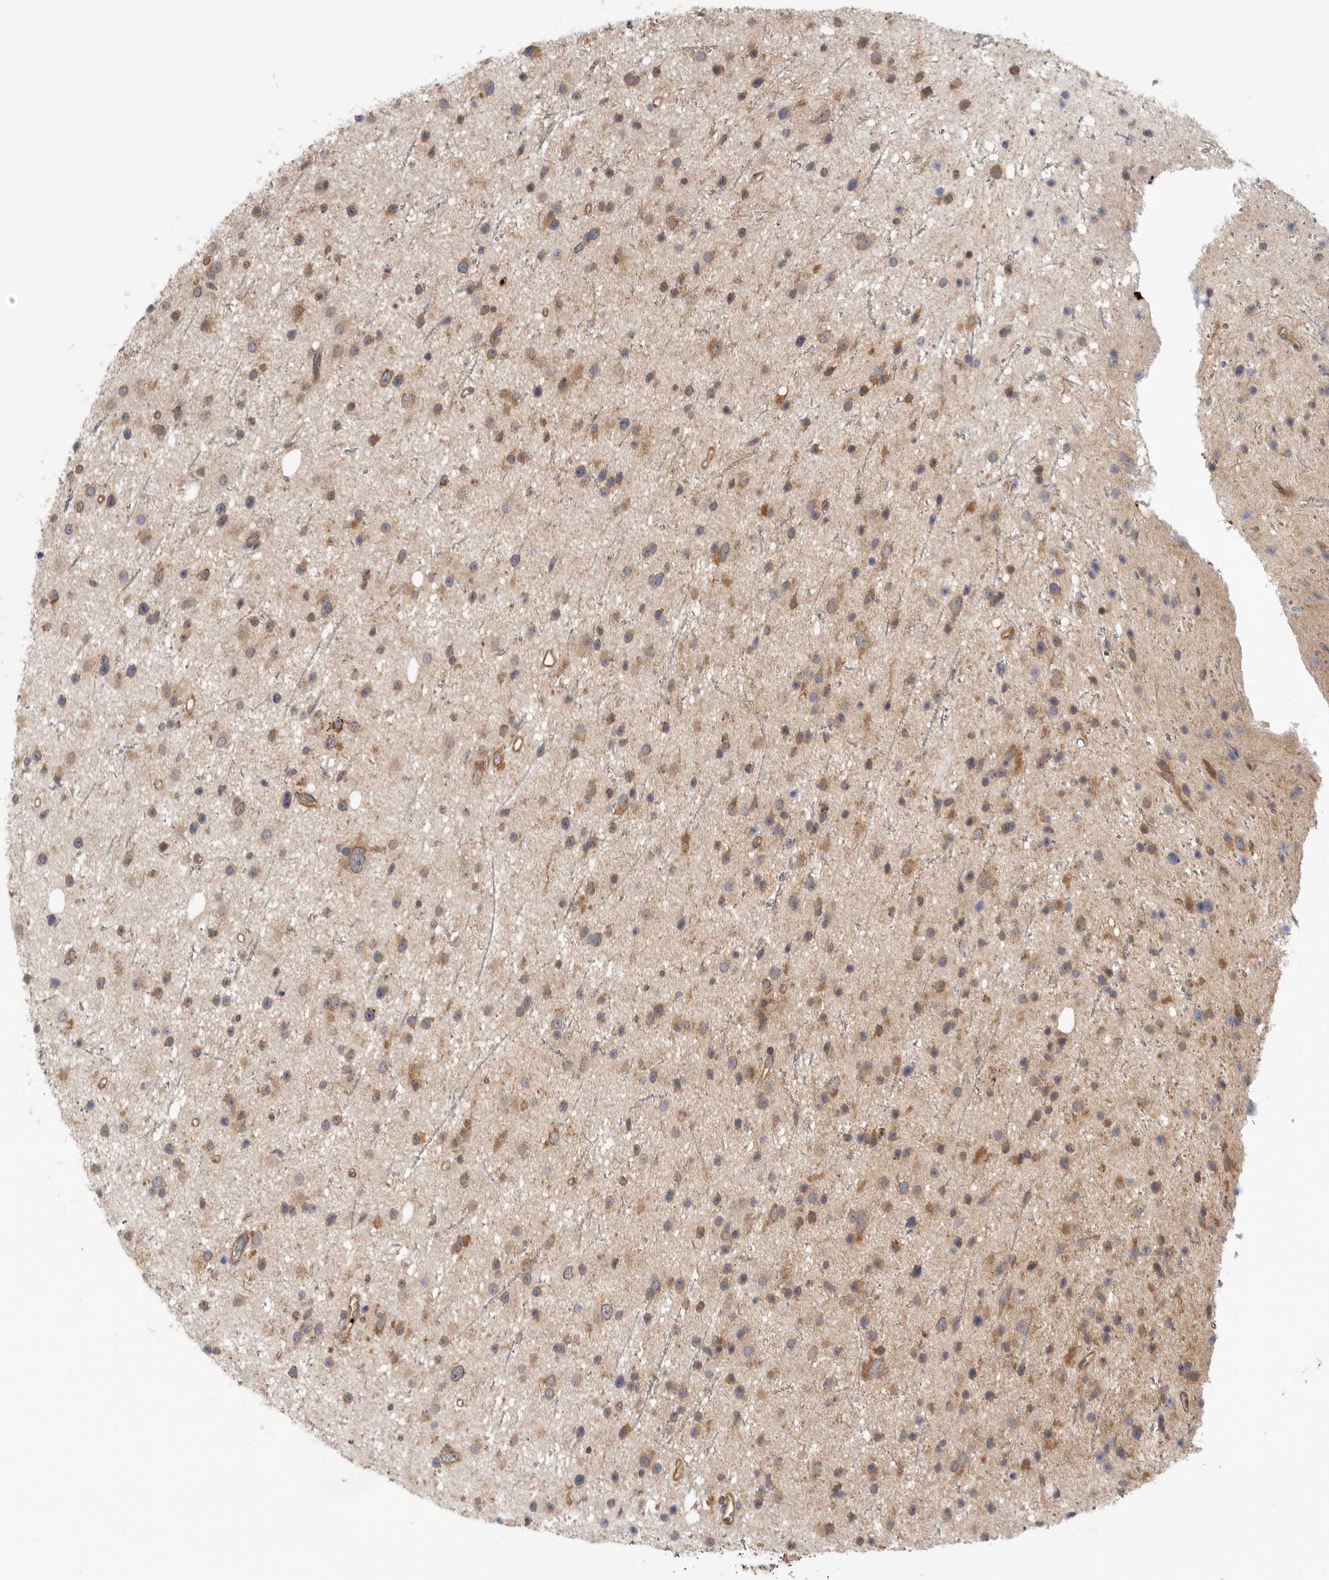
{"staining": {"intensity": "moderate", "quantity": ">75%", "location": "cytoplasmic/membranous"}, "tissue": "glioma", "cell_type": "Tumor cells", "image_type": "cancer", "snomed": [{"axis": "morphology", "description": "Glioma, malignant, Low grade"}, {"axis": "topography", "description": "Cerebral cortex"}], "caption": "A histopathology image showing moderate cytoplasmic/membranous staining in about >75% of tumor cells in glioma, as visualized by brown immunohistochemical staining.", "gene": "CDC42BPB", "patient": {"sex": "female", "age": 39}}